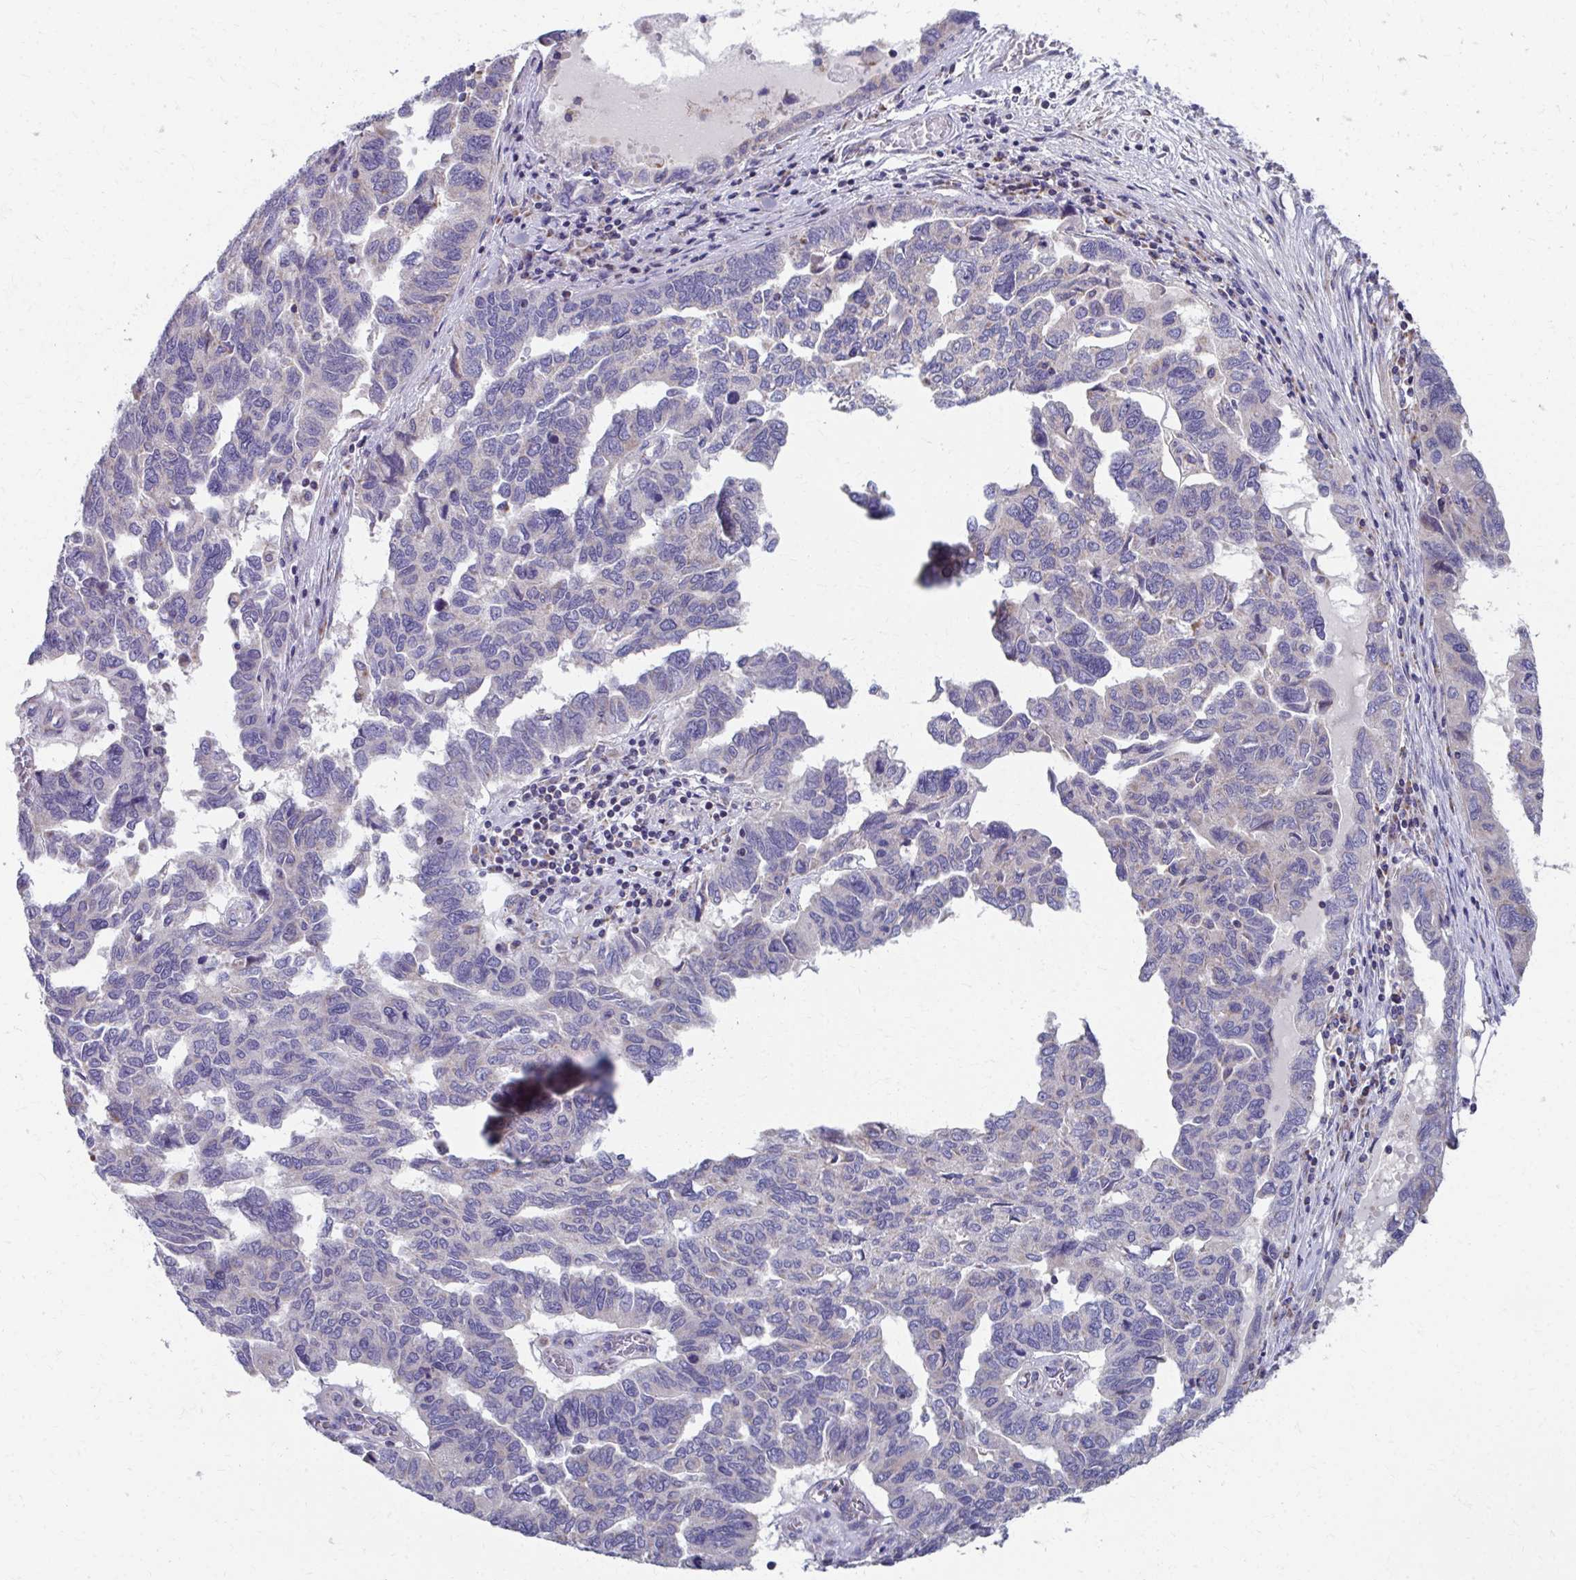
{"staining": {"intensity": "negative", "quantity": "none", "location": "none"}, "tissue": "ovarian cancer", "cell_type": "Tumor cells", "image_type": "cancer", "snomed": [{"axis": "morphology", "description": "Cystadenocarcinoma, serous, NOS"}, {"axis": "topography", "description": "Ovary"}], "caption": "This photomicrograph is of ovarian cancer (serous cystadenocarcinoma) stained with immunohistochemistry (IHC) to label a protein in brown with the nuclei are counter-stained blue. There is no expression in tumor cells. (DAB (3,3'-diaminobenzidine) immunohistochemistry (IHC) visualized using brightfield microscopy, high magnification).", "gene": "RCC1L", "patient": {"sex": "female", "age": 64}}